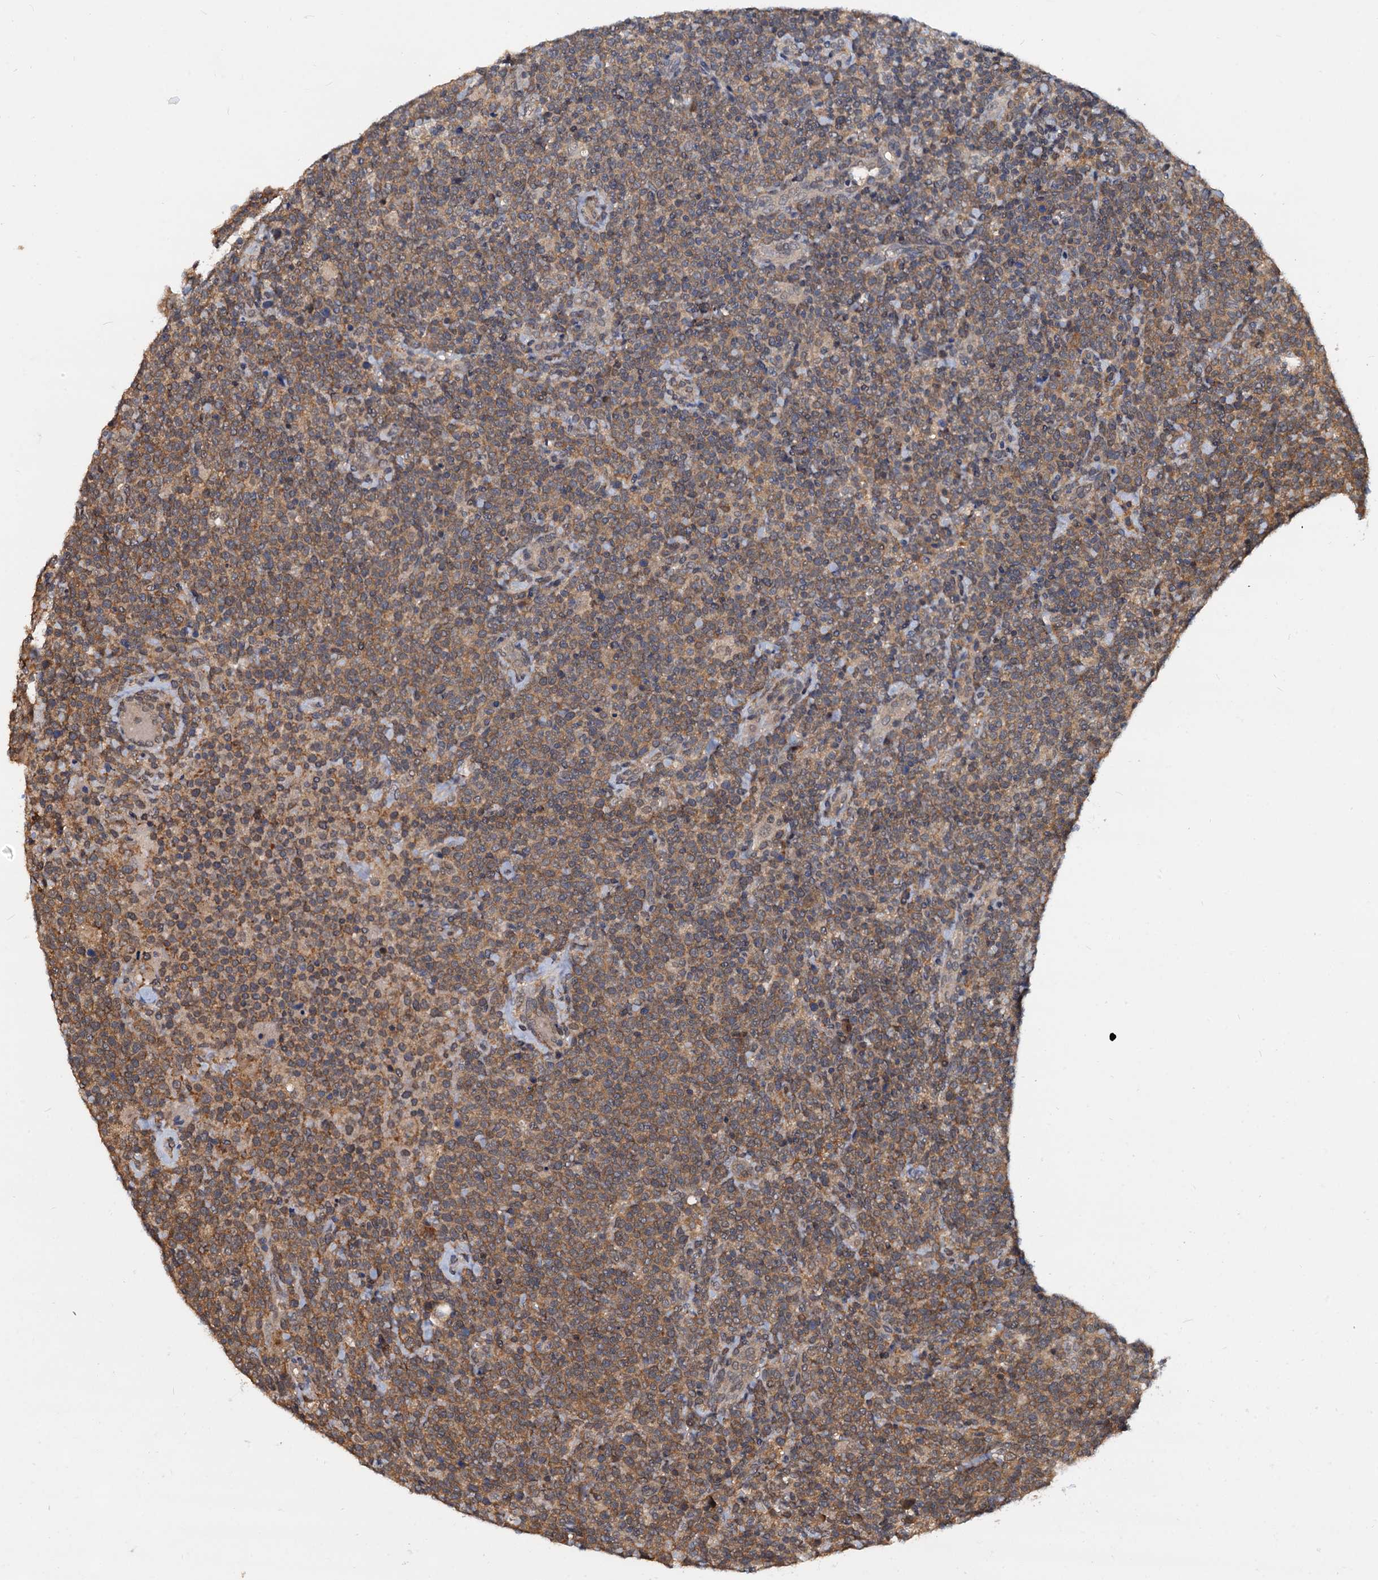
{"staining": {"intensity": "moderate", "quantity": ">75%", "location": "cytoplasmic/membranous"}, "tissue": "lymphoma", "cell_type": "Tumor cells", "image_type": "cancer", "snomed": [{"axis": "morphology", "description": "Malignant lymphoma, non-Hodgkin's type, High grade"}, {"axis": "topography", "description": "Lymph node"}], "caption": "Moderate cytoplasmic/membranous protein positivity is seen in approximately >75% of tumor cells in lymphoma. (DAB = brown stain, brightfield microscopy at high magnification).", "gene": "PTGES3", "patient": {"sex": "male", "age": 61}}